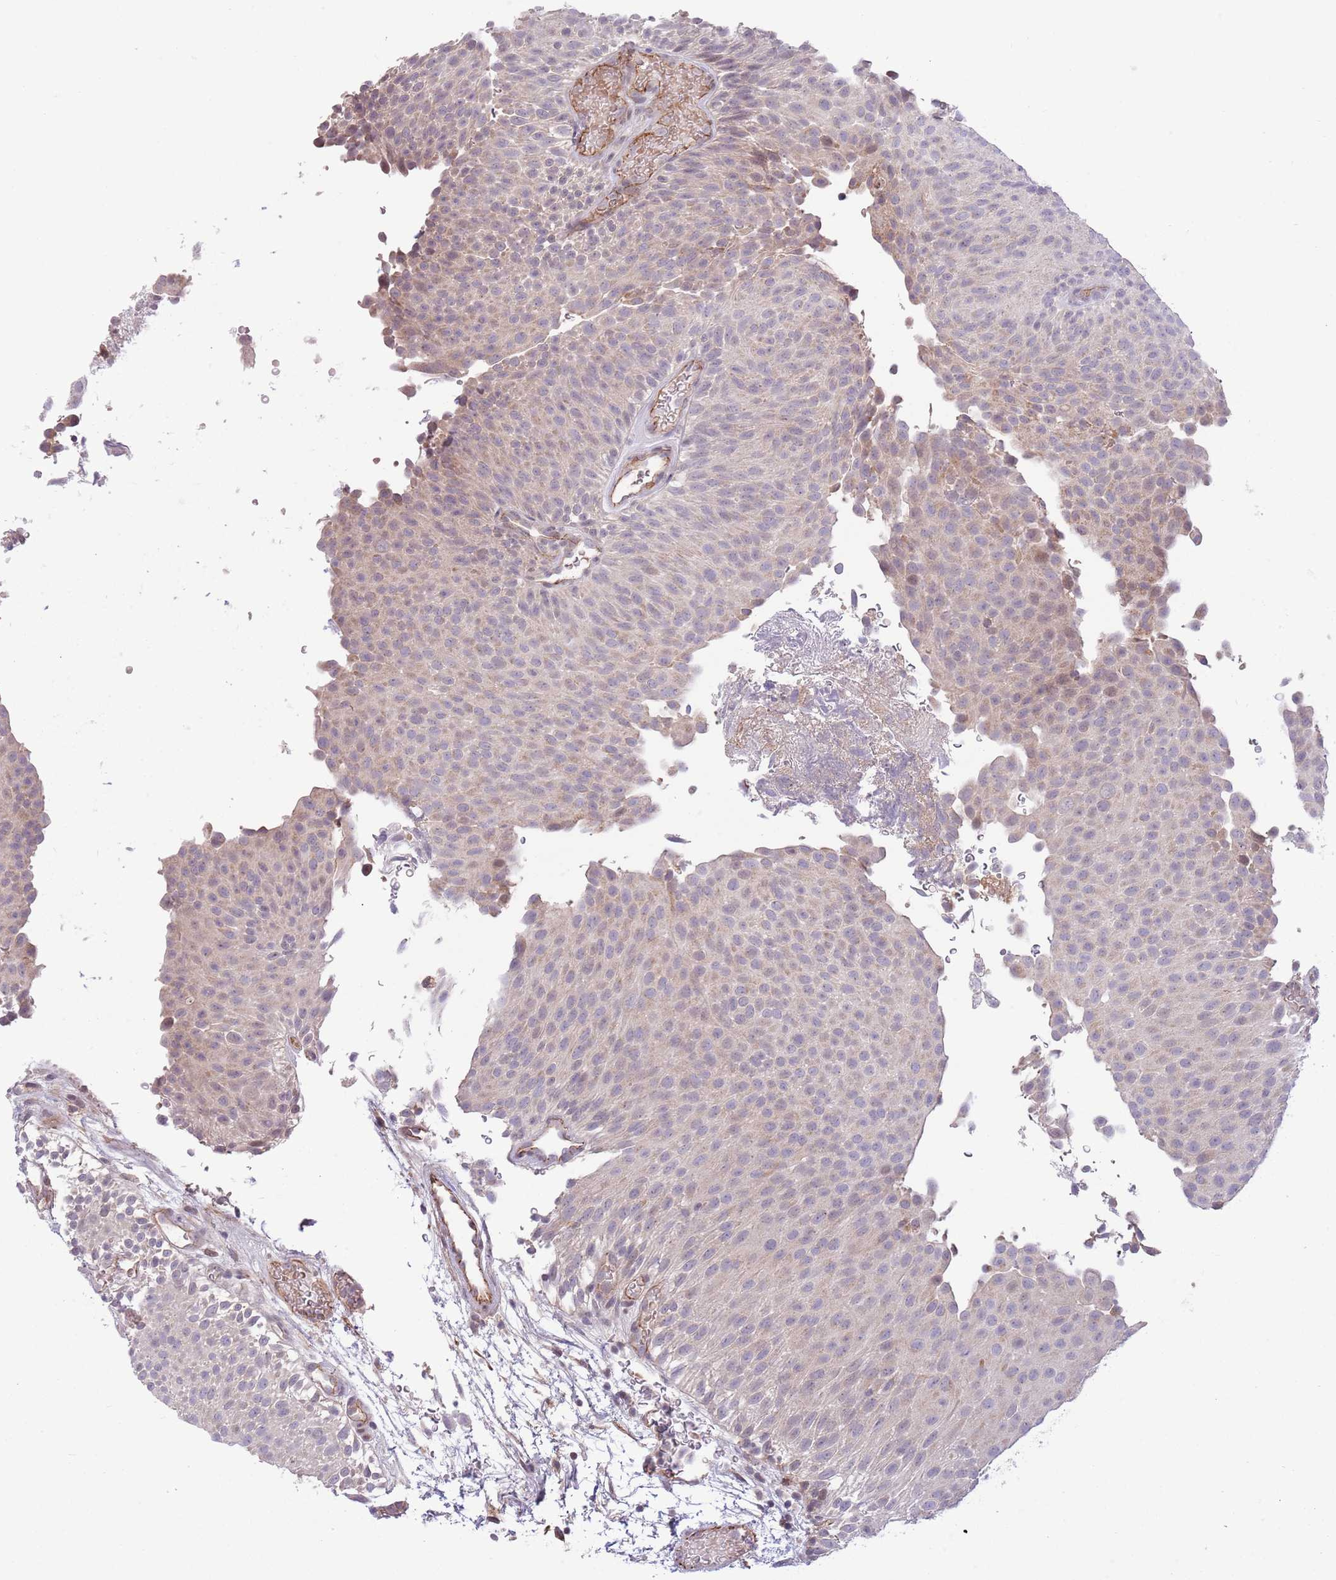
{"staining": {"intensity": "weak", "quantity": "25%-75%", "location": "cytoplasmic/membranous,nuclear"}, "tissue": "urothelial cancer", "cell_type": "Tumor cells", "image_type": "cancer", "snomed": [{"axis": "morphology", "description": "Urothelial carcinoma, Low grade"}, {"axis": "topography", "description": "Urinary bladder"}], "caption": "Weak cytoplasmic/membranous and nuclear staining for a protein is appreciated in about 25%-75% of tumor cells of urothelial cancer using immunohistochemistry (IHC).", "gene": "DPP10", "patient": {"sex": "male", "age": 78}}